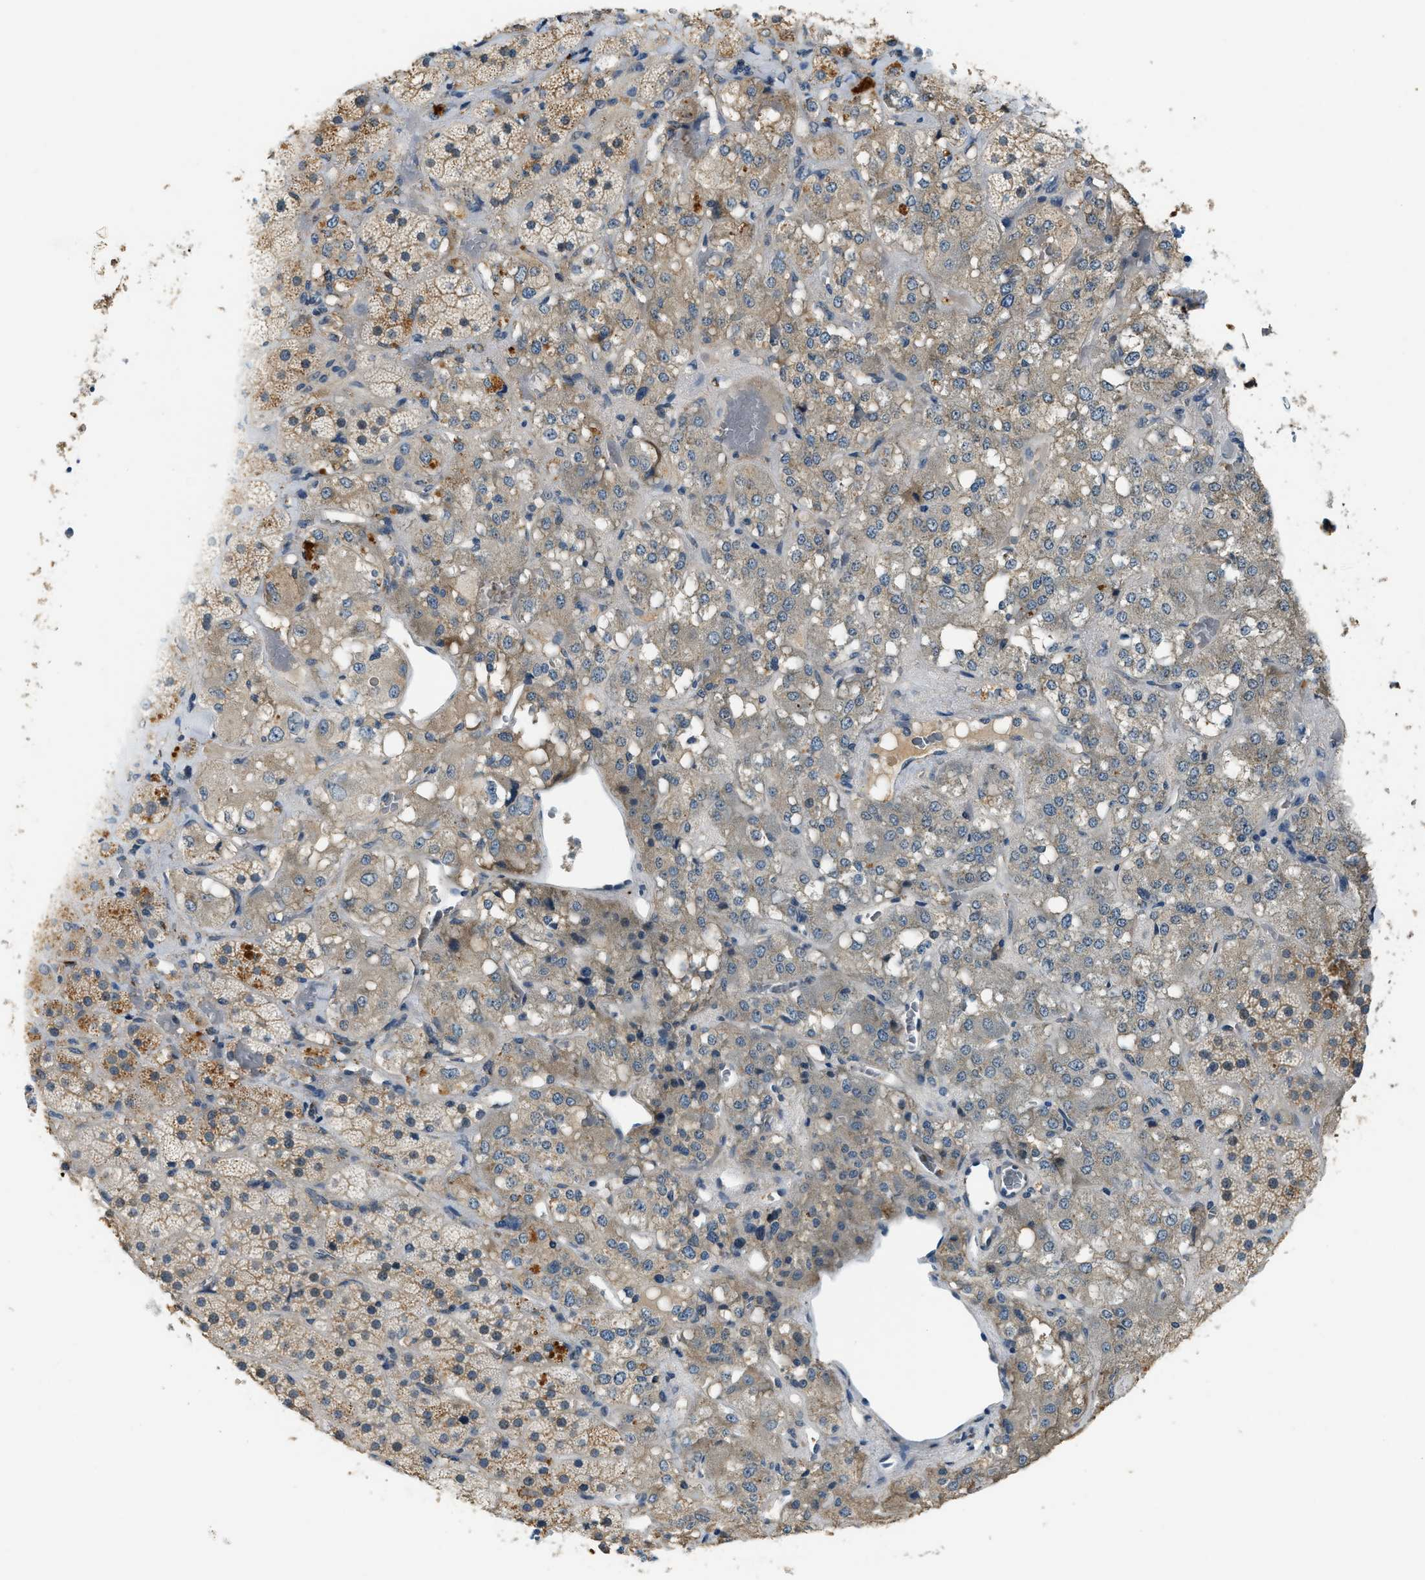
{"staining": {"intensity": "weak", "quantity": ">75%", "location": "cytoplasmic/membranous"}, "tissue": "adrenal gland", "cell_type": "Glandular cells", "image_type": "normal", "snomed": [{"axis": "morphology", "description": "Normal tissue, NOS"}, {"axis": "topography", "description": "Adrenal gland"}], "caption": "Weak cytoplasmic/membranous positivity is appreciated in approximately >75% of glandular cells in normal adrenal gland.", "gene": "CFLAR", "patient": {"sex": "male", "age": 57}}